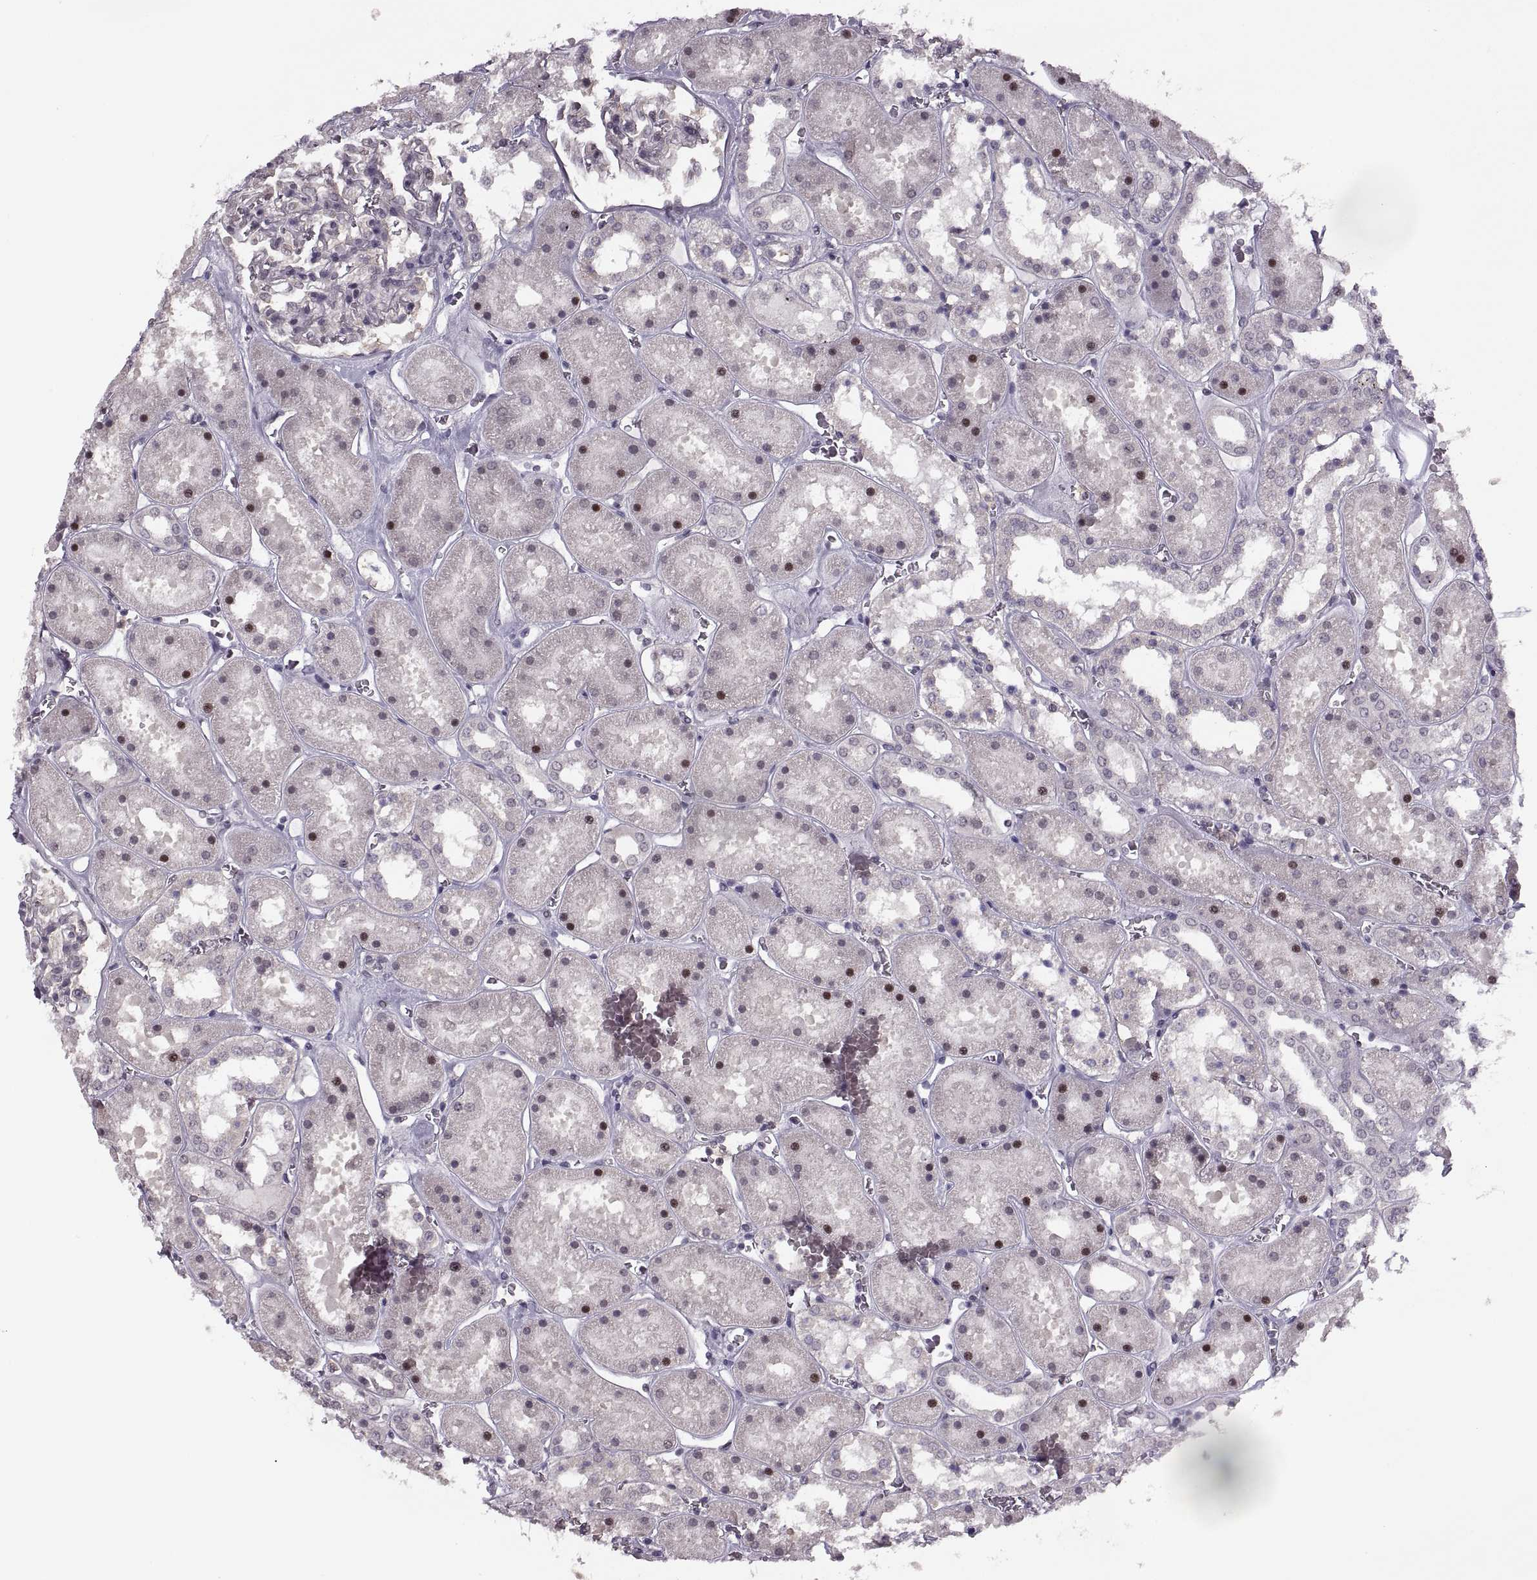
{"staining": {"intensity": "weak", "quantity": "<25%", "location": "cytoplasmic/membranous"}, "tissue": "kidney", "cell_type": "Cells in glomeruli", "image_type": "normal", "snomed": [{"axis": "morphology", "description": "Normal tissue, NOS"}, {"axis": "topography", "description": "Kidney"}], "caption": "Cells in glomeruli show no significant positivity in normal kidney. (Immunohistochemistry (ihc), brightfield microscopy, high magnification).", "gene": "LUZP2", "patient": {"sex": "female", "age": 41}}